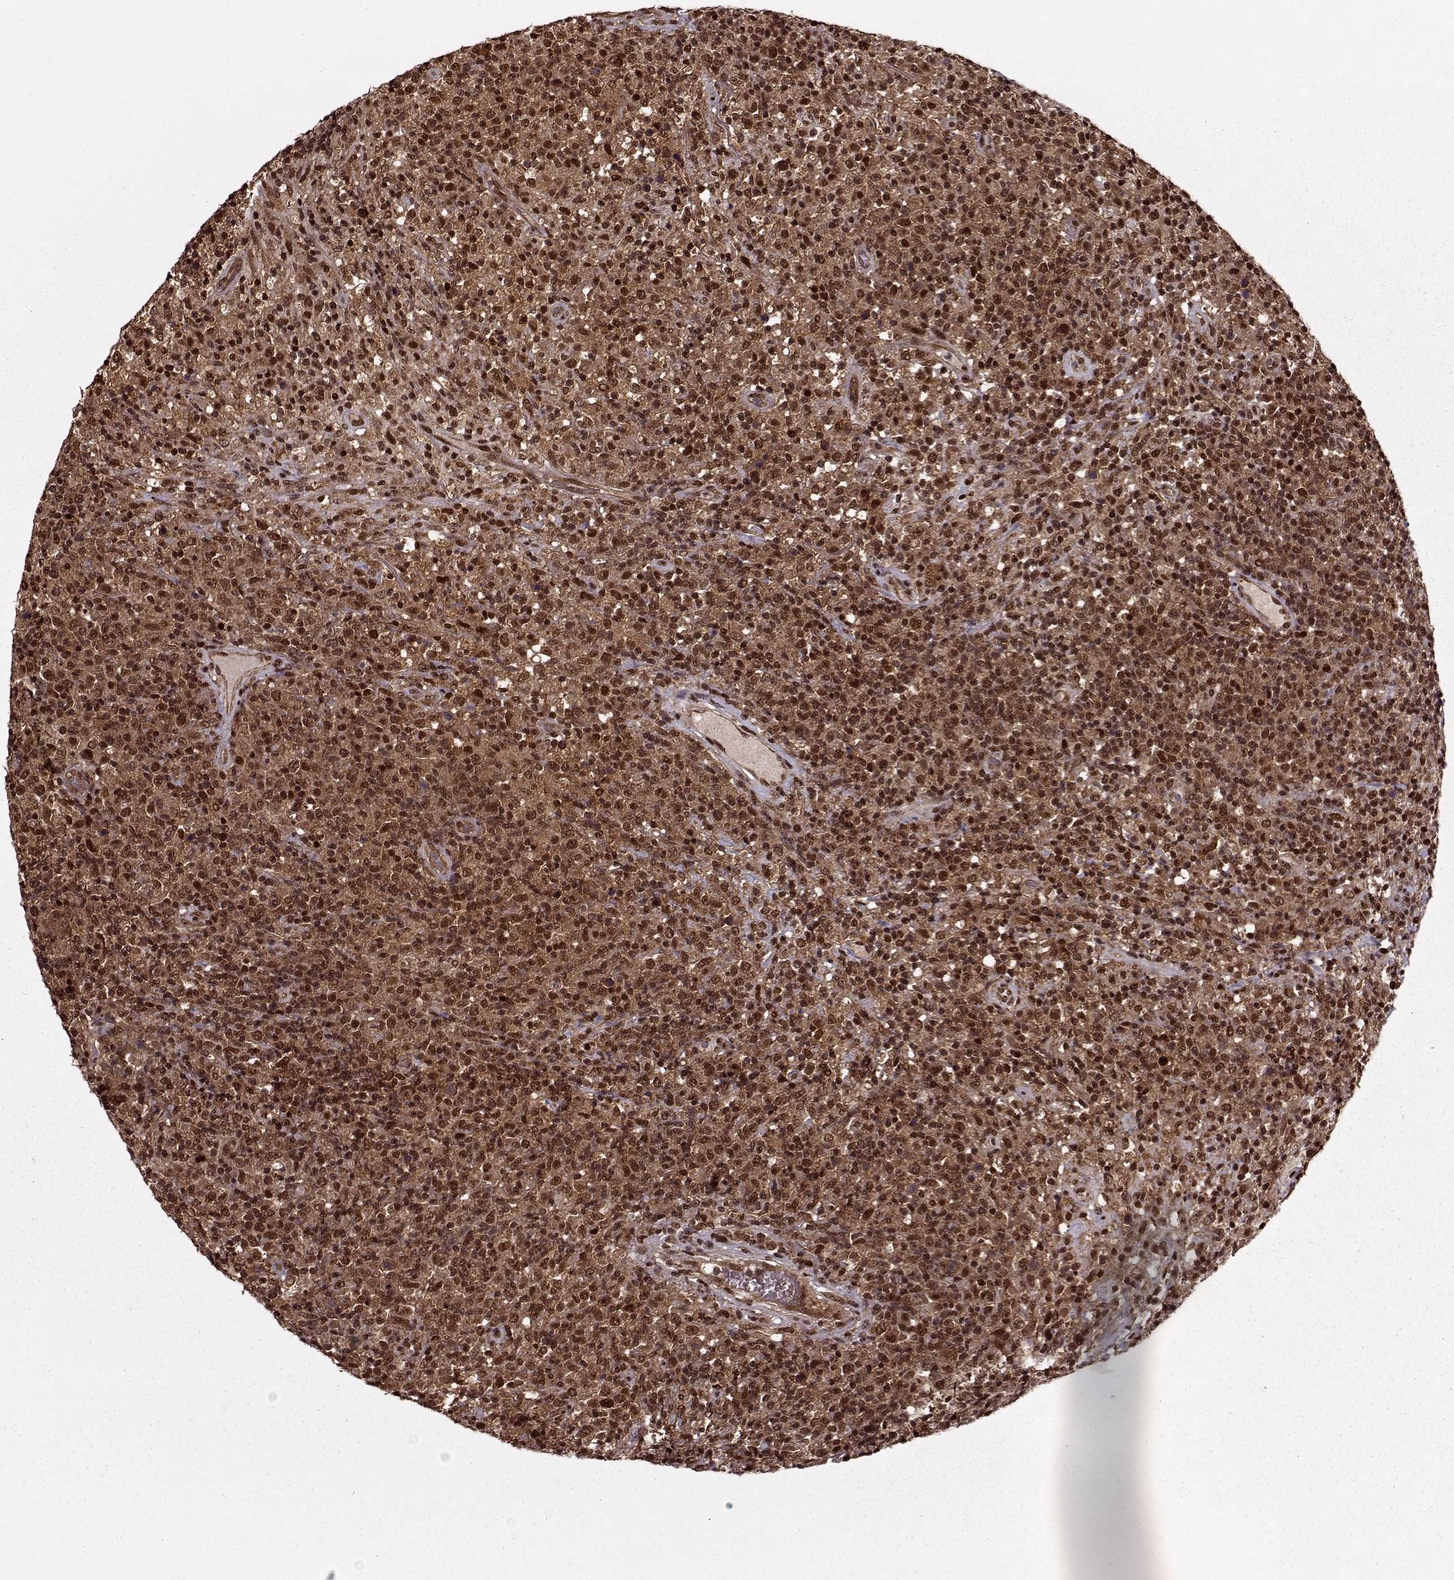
{"staining": {"intensity": "strong", "quantity": ">75%", "location": "cytoplasmic/membranous,nuclear"}, "tissue": "lymphoma", "cell_type": "Tumor cells", "image_type": "cancer", "snomed": [{"axis": "morphology", "description": "Malignant lymphoma, non-Hodgkin's type, High grade"}, {"axis": "topography", "description": "Lung"}], "caption": "A photomicrograph showing strong cytoplasmic/membranous and nuclear staining in about >75% of tumor cells in high-grade malignant lymphoma, non-Hodgkin's type, as visualized by brown immunohistochemical staining.", "gene": "PSMA7", "patient": {"sex": "male", "age": 79}}